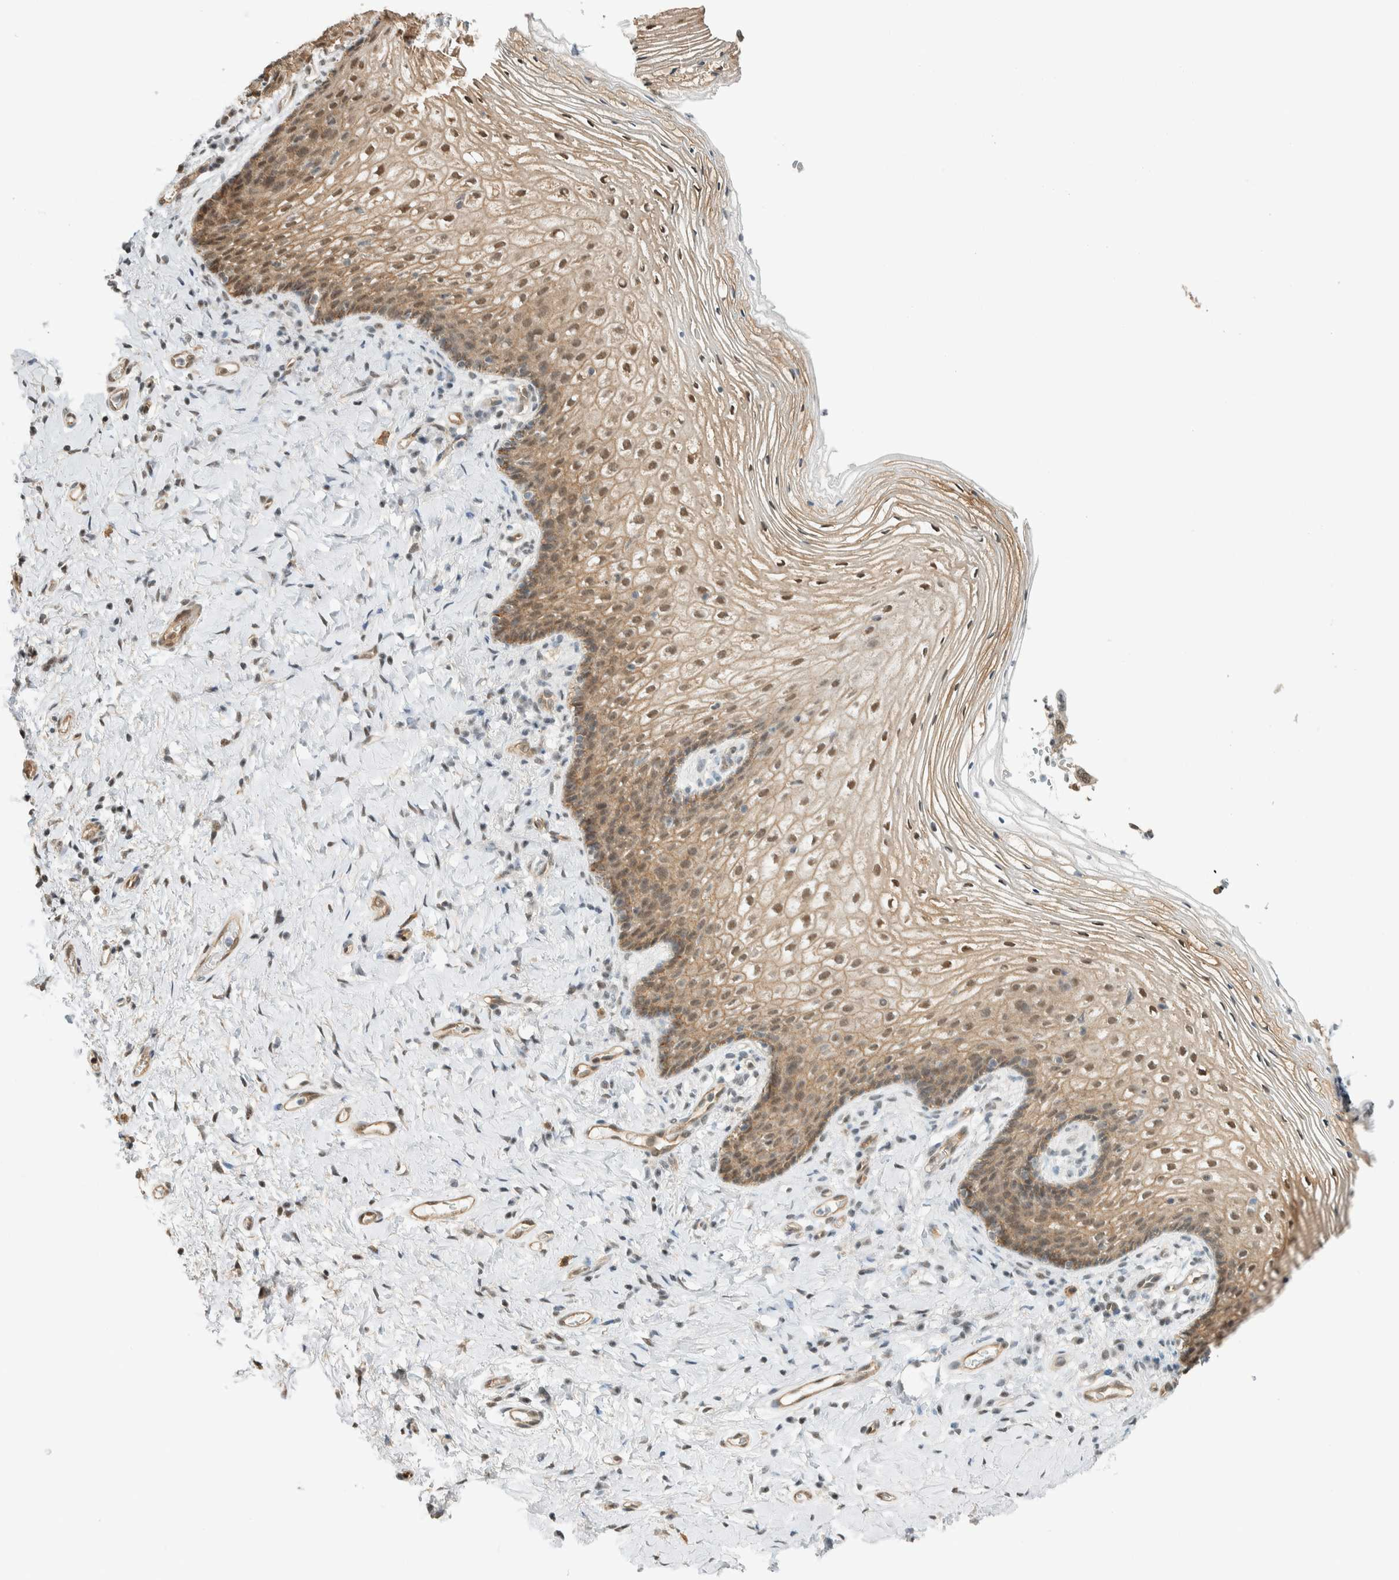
{"staining": {"intensity": "moderate", "quantity": ">75%", "location": "cytoplasmic/membranous,nuclear"}, "tissue": "vagina", "cell_type": "Squamous epithelial cells", "image_type": "normal", "snomed": [{"axis": "morphology", "description": "Normal tissue, NOS"}, {"axis": "topography", "description": "Vagina"}], "caption": "IHC photomicrograph of benign vagina: vagina stained using immunohistochemistry exhibits medium levels of moderate protein expression localized specifically in the cytoplasmic/membranous,nuclear of squamous epithelial cells, appearing as a cytoplasmic/membranous,nuclear brown color.", "gene": "NIBAN2", "patient": {"sex": "female", "age": 60}}